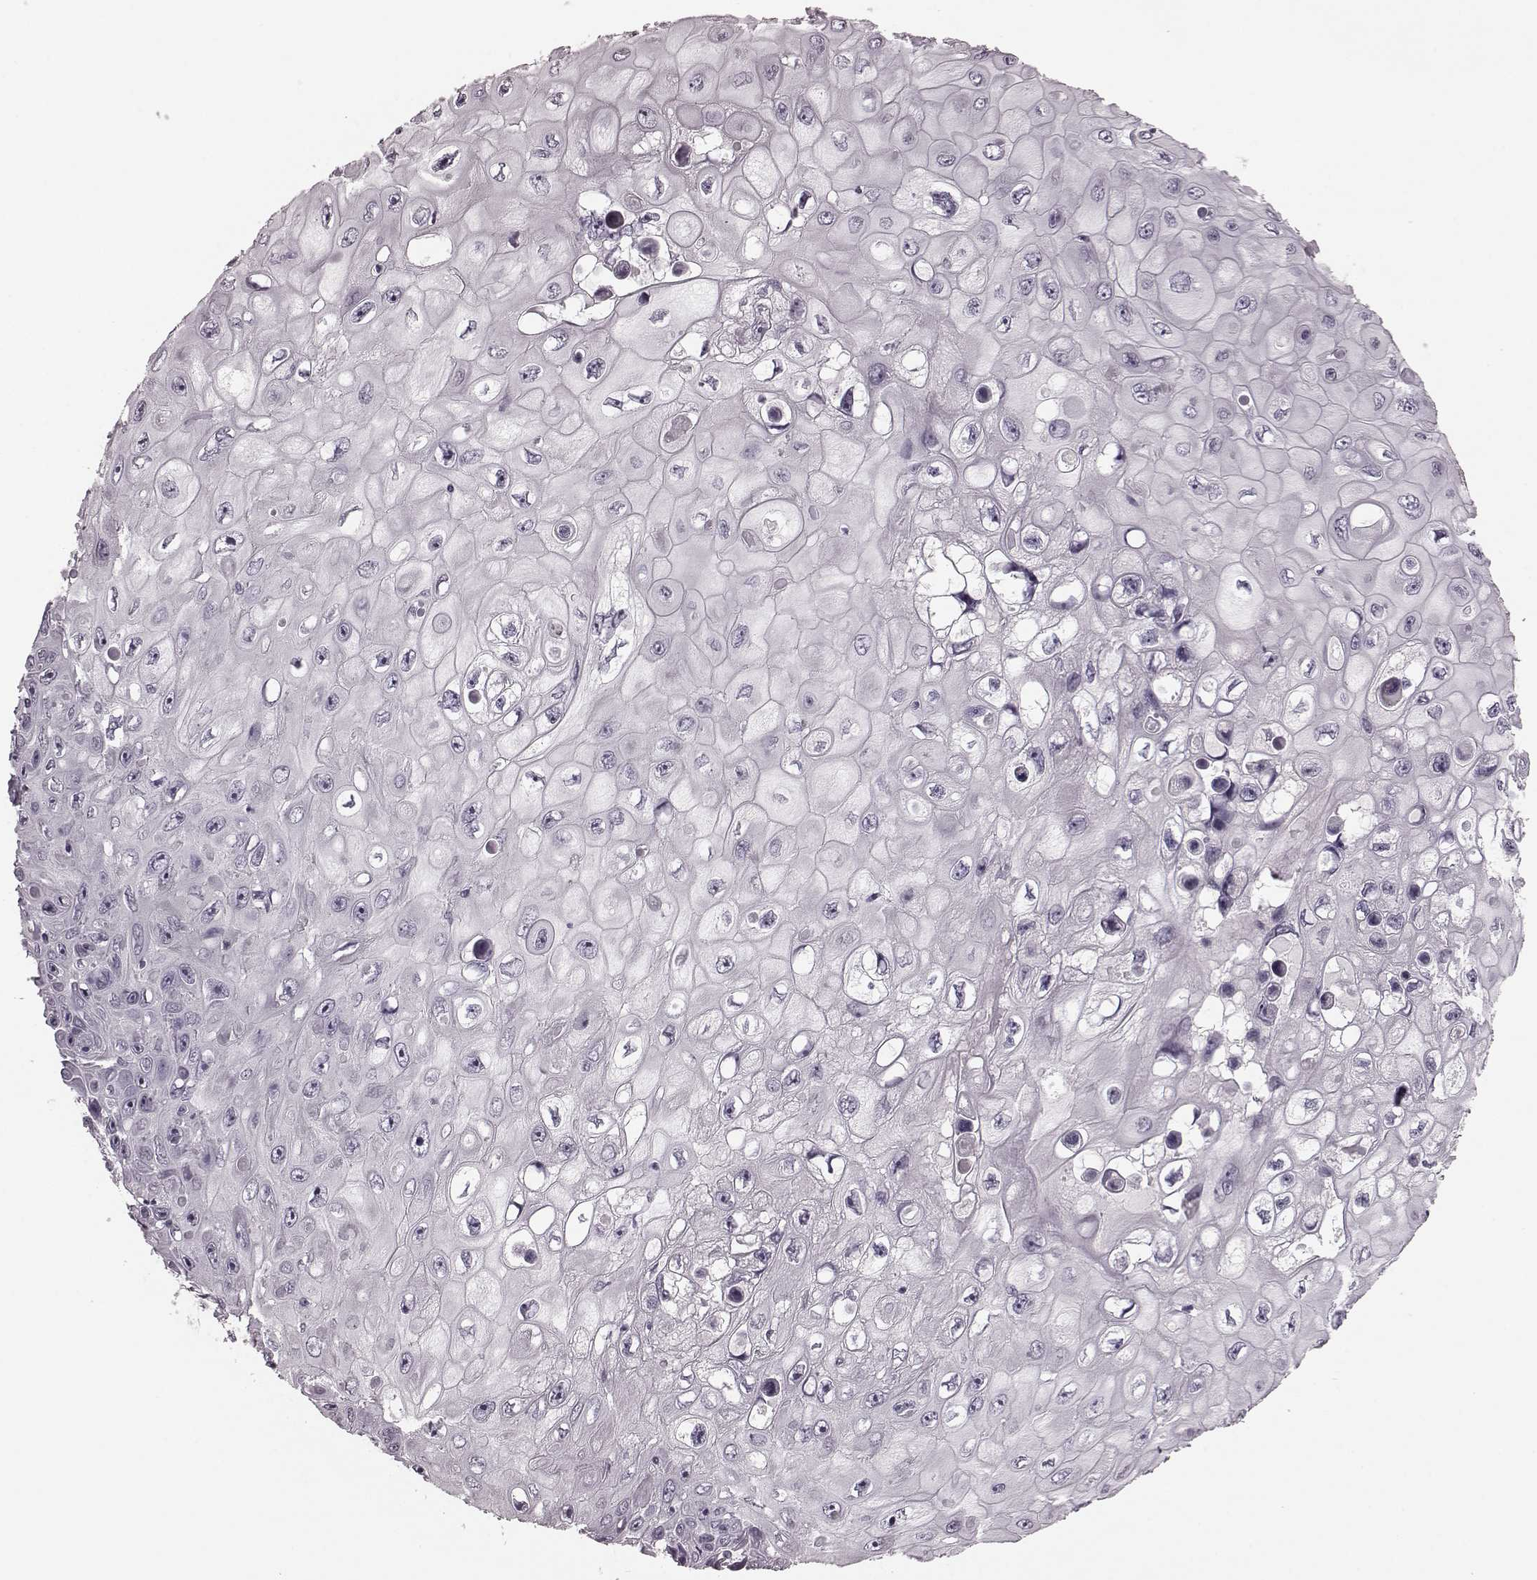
{"staining": {"intensity": "negative", "quantity": "none", "location": "none"}, "tissue": "skin cancer", "cell_type": "Tumor cells", "image_type": "cancer", "snomed": [{"axis": "morphology", "description": "Squamous cell carcinoma, NOS"}, {"axis": "topography", "description": "Skin"}], "caption": "High power microscopy micrograph of an immunohistochemistry (IHC) image of skin cancer, revealing no significant staining in tumor cells. (DAB (3,3'-diaminobenzidine) immunohistochemistry with hematoxylin counter stain).", "gene": "TRPM1", "patient": {"sex": "male", "age": 82}}